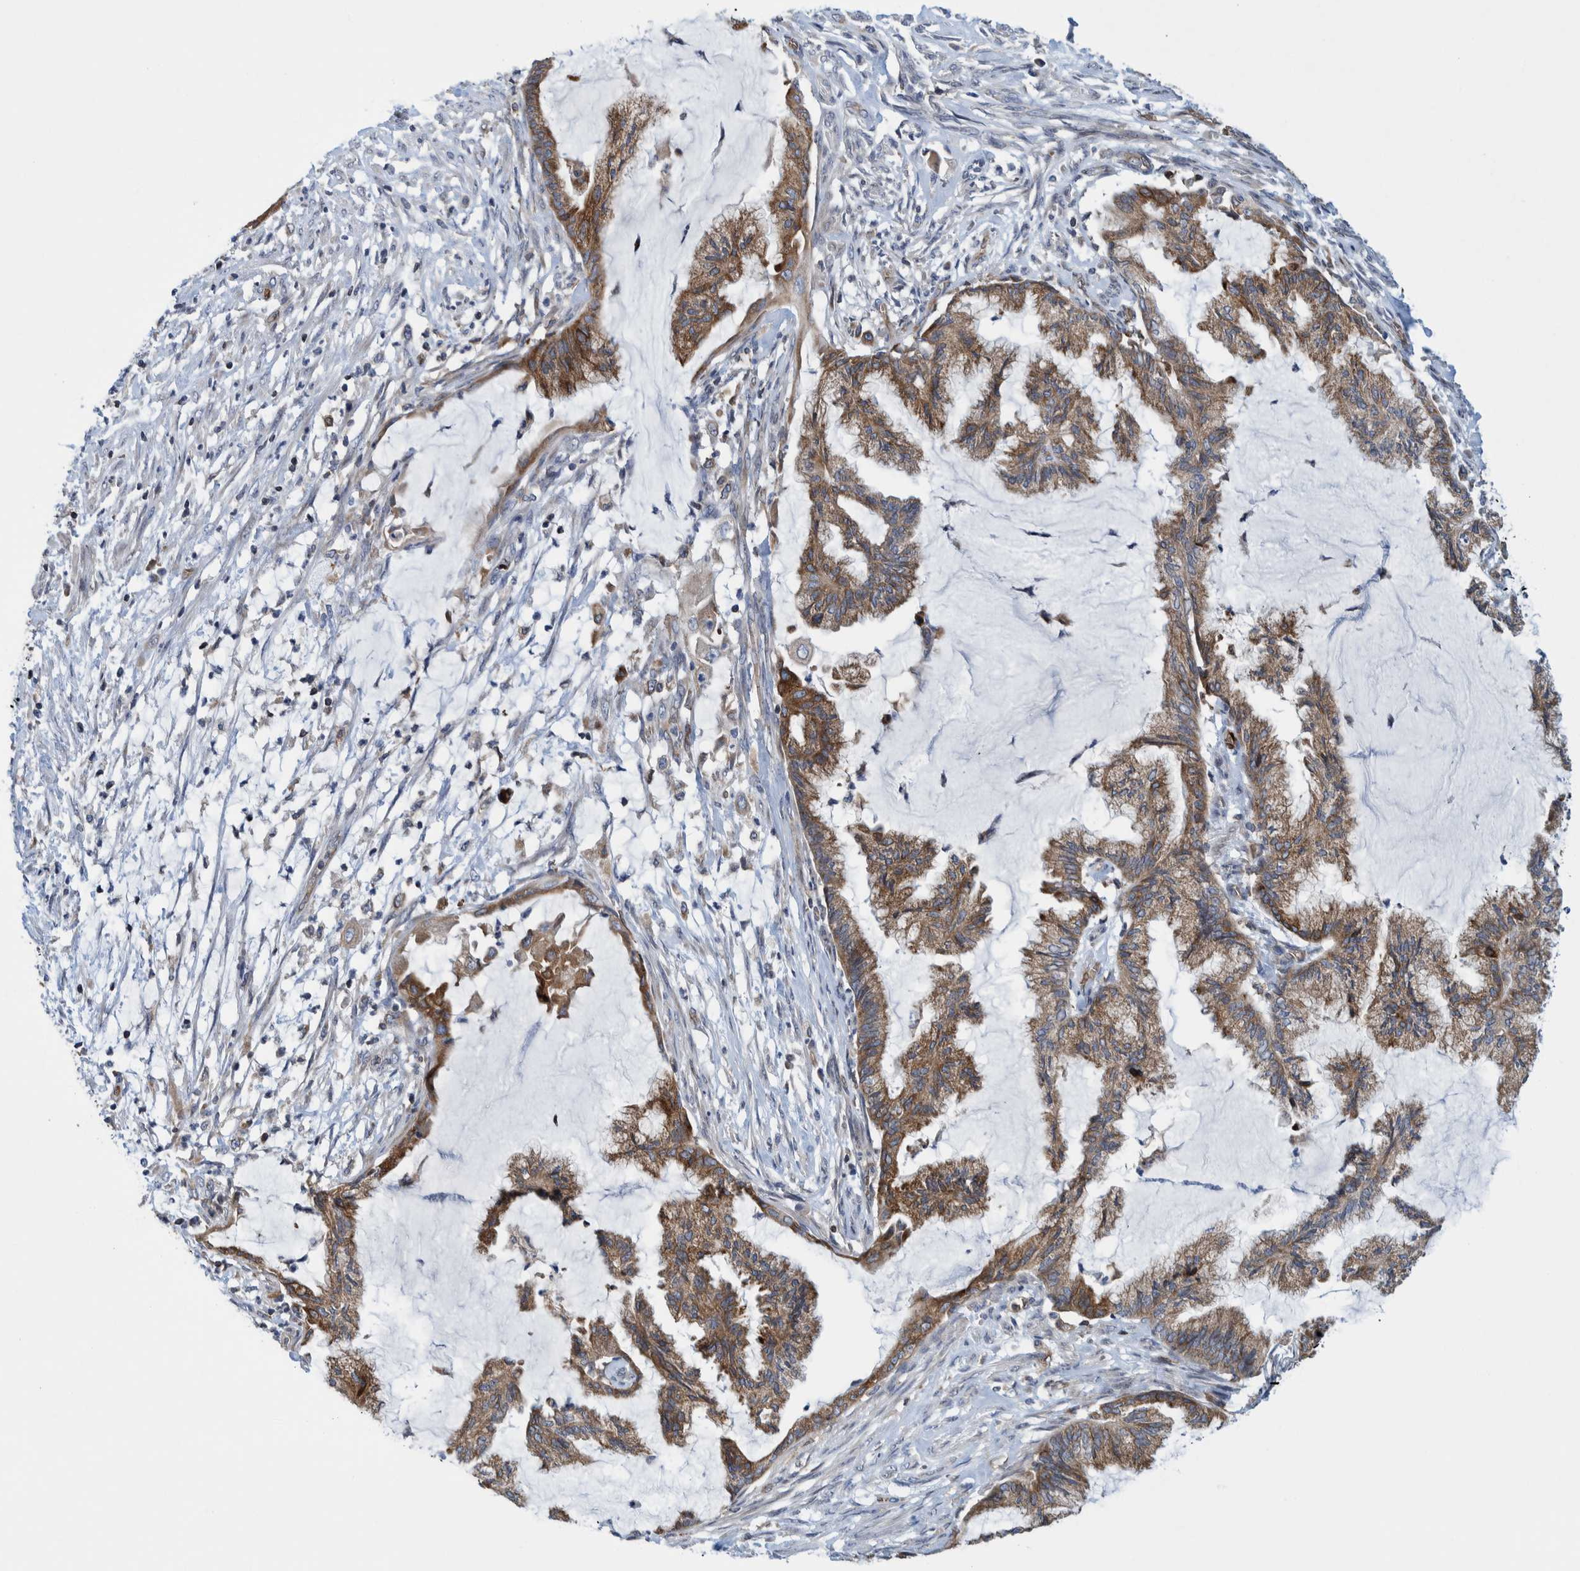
{"staining": {"intensity": "moderate", "quantity": ">75%", "location": "cytoplasmic/membranous"}, "tissue": "endometrial cancer", "cell_type": "Tumor cells", "image_type": "cancer", "snomed": [{"axis": "morphology", "description": "Adenocarcinoma, NOS"}, {"axis": "topography", "description": "Endometrium"}], "caption": "Moderate cytoplasmic/membranous expression for a protein is seen in about >75% of tumor cells of endometrial cancer using immunohistochemistry (IHC).", "gene": "THEM6", "patient": {"sex": "female", "age": 86}}